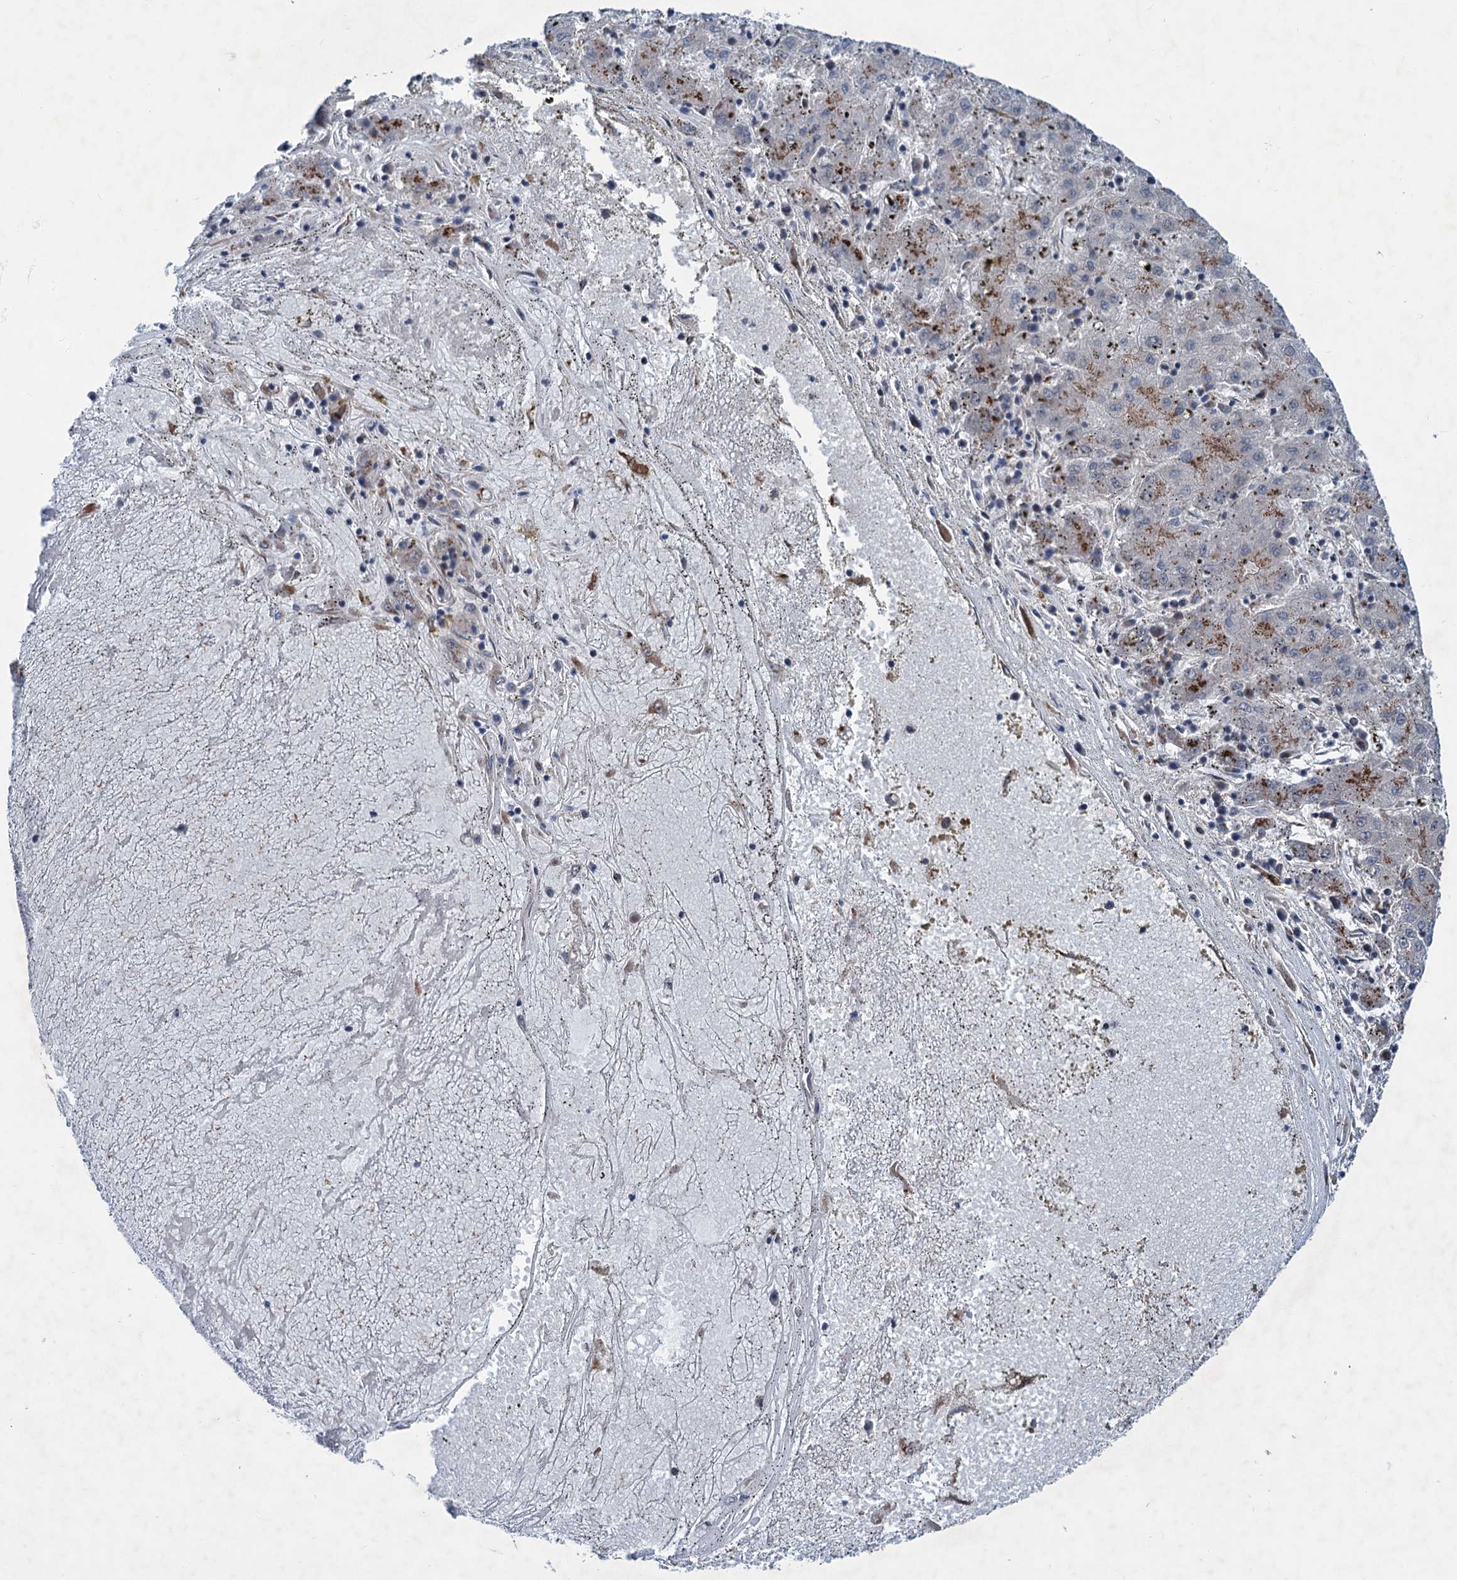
{"staining": {"intensity": "moderate", "quantity": ">75%", "location": "cytoplasmic/membranous"}, "tissue": "liver cancer", "cell_type": "Tumor cells", "image_type": "cancer", "snomed": [{"axis": "morphology", "description": "Carcinoma, Hepatocellular, NOS"}, {"axis": "topography", "description": "Liver"}], "caption": "Immunohistochemistry (DAB (3,3'-diaminobenzidine)) staining of human liver cancer shows moderate cytoplasmic/membranous protein staining in approximately >75% of tumor cells. (DAB (3,3'-diaminobenzidine) IHC, brown staining for protein, blue staining for nuclei).", "gene": "ELP4", "patient": {"sex": "male", "age": 72}}